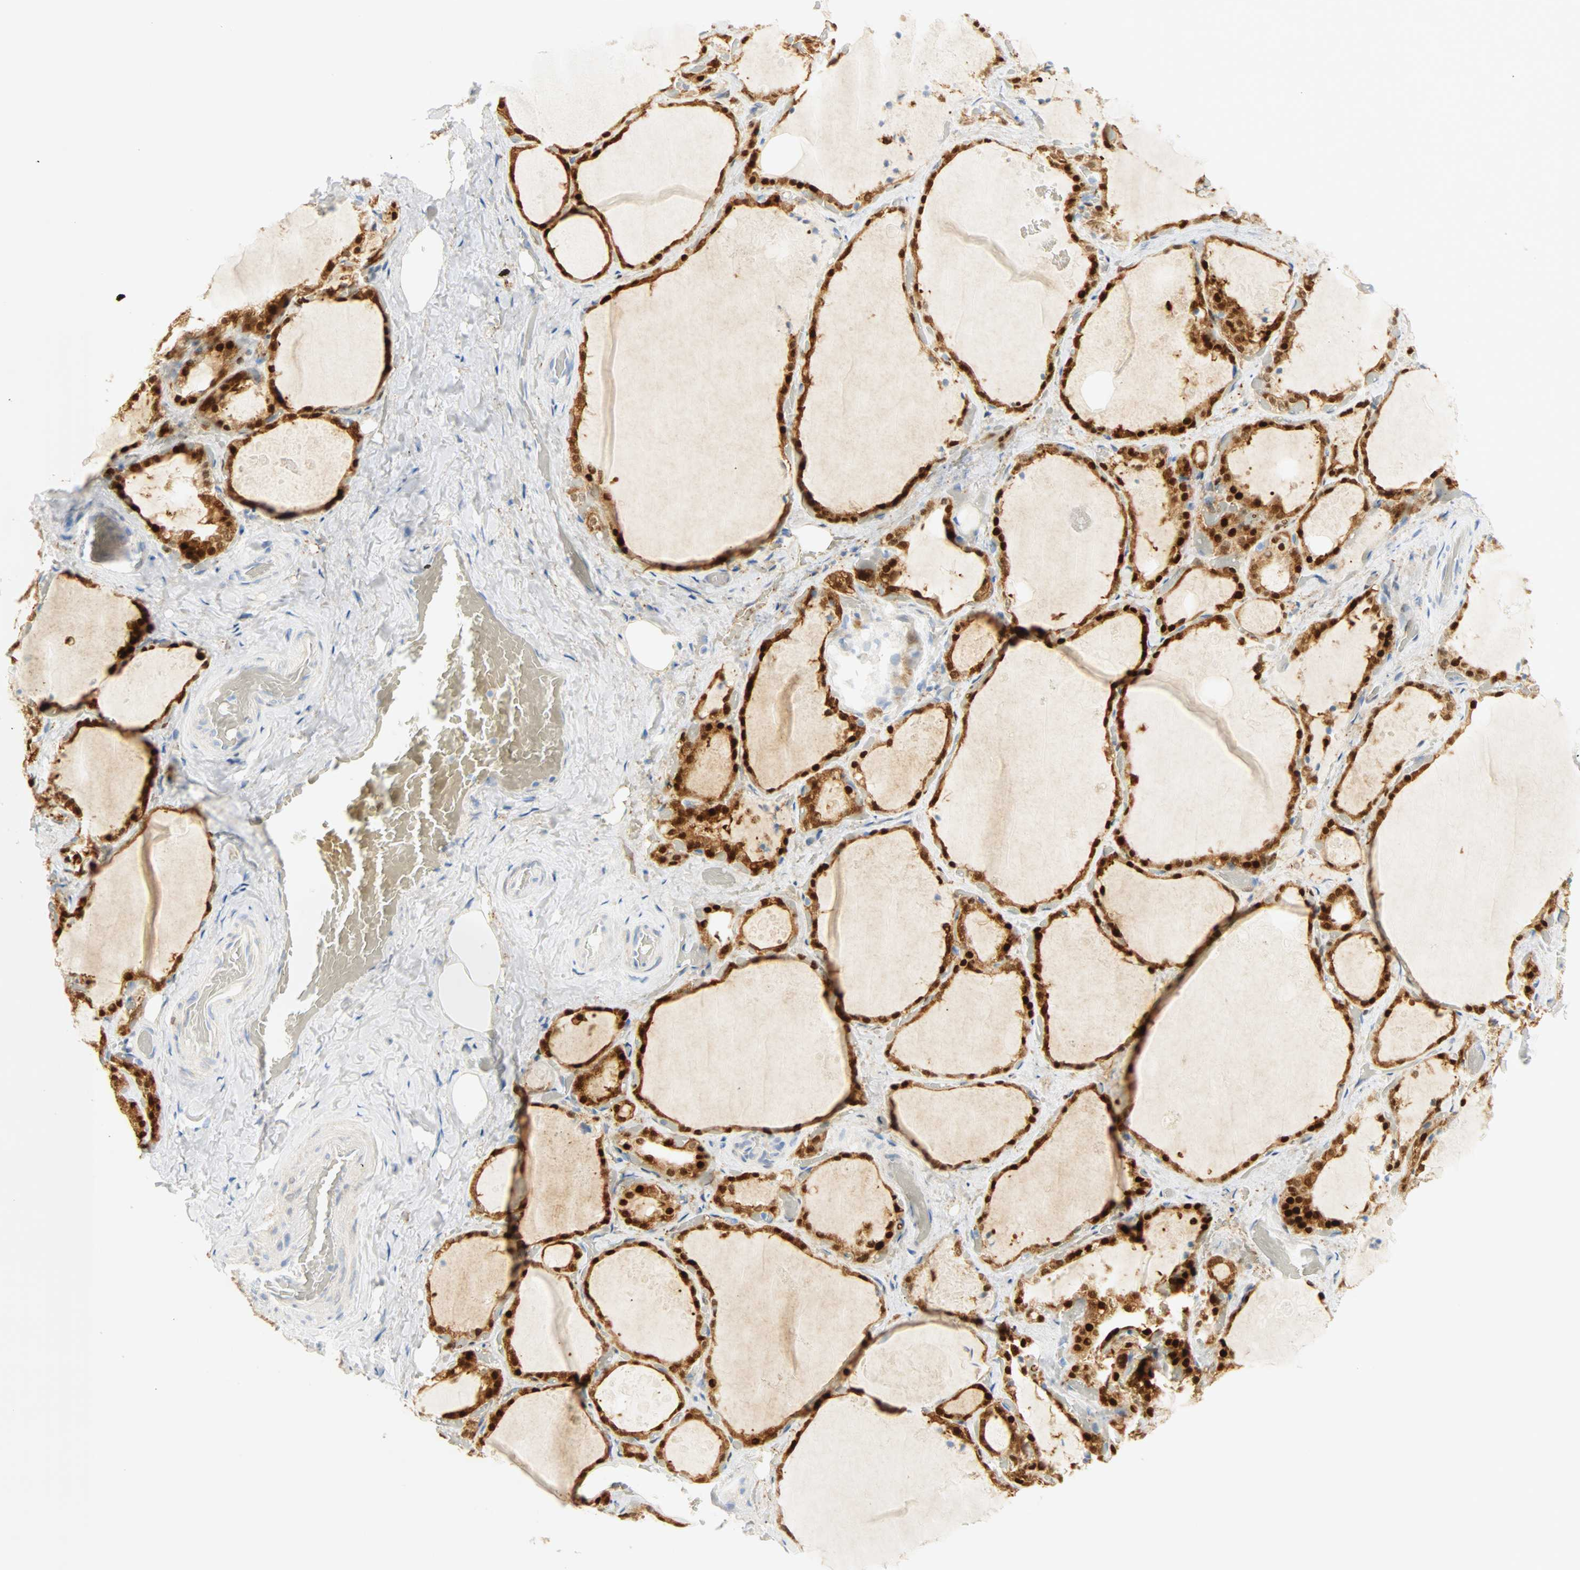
{"staining": {"intensity": "strong", "quantity": ">75%", "location": "cytoplasmic/membranous,nuclear"}, "tissue": "thyroid gland", "cell_type": "Glandular cells", "image_type": "normal", "snomed": [{"axis": "morphology", "description": "Normal tissue, NOS"}, {"axis": "topography", "description": "Thyroid gland"}], "caption": "IHC photomicrograph of unremarkable thyroid gland: human thyroid gland stained using immunohistochemistry (IHC) exhibits high levels of strong protein expression localized specifically in the cytoplasmic/membranous,nuclear of glandular cells, appearing as a cytoplasmic/membranous,nuclear brown color.", "gene": "SELENBP1", "patient": {"sex": "male", "age": 61}}